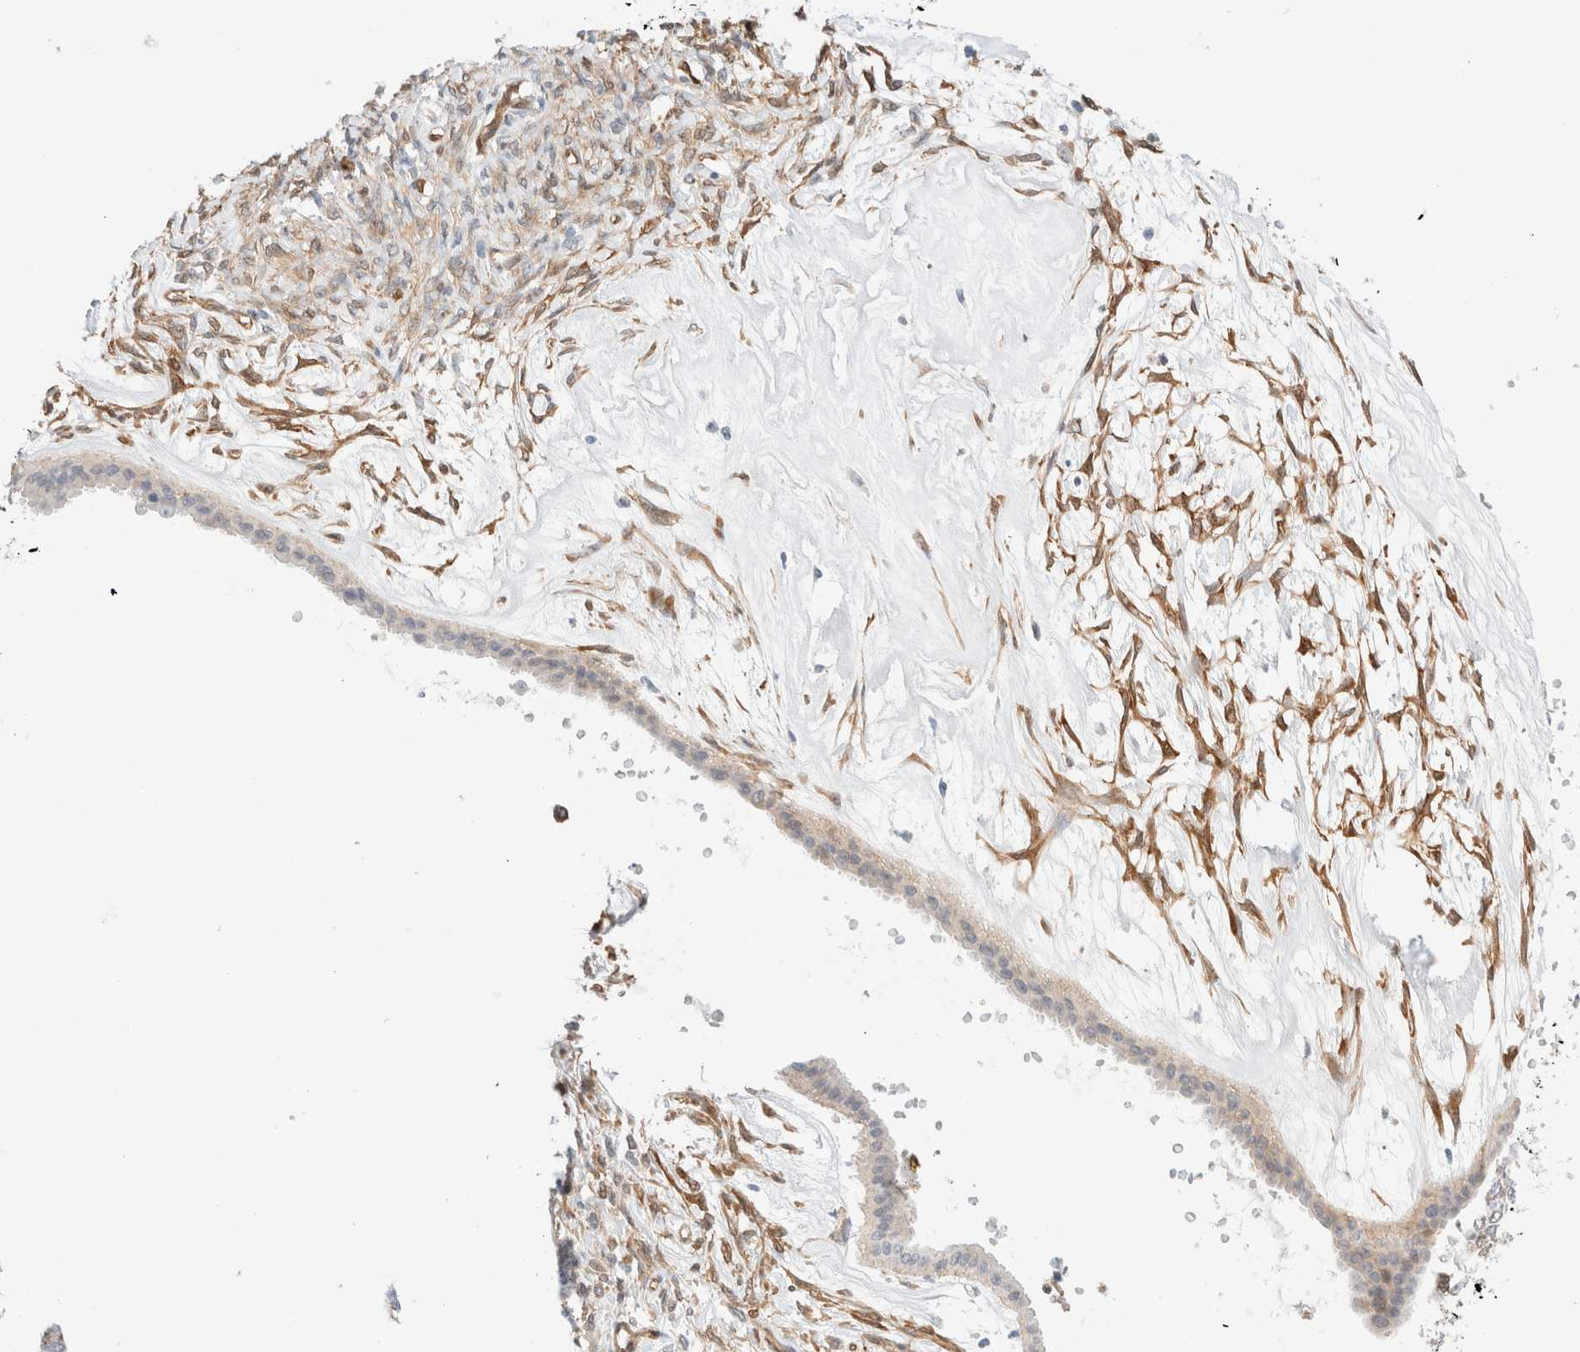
{"staining": {"intensity": "negative", "quantity": "none", "location": "none"}, "tissue": "ovarian cancer", "cell_type": "Tumor cells", "image_type": "cancer", "snomed": [{"axis": "morphology", "description": "Cystadenocarcinoma, mucinous, NOS"}, {"axis": "topography", "description": "Ovary"}], "caption": "A high-resolution histopathology image shows immunohistochemistry staining of ovarian cancer (mucinous cystadenocarcinoma), which reveals no significant staining in tumor cells.", "gene": "LMCD1", "patient": {"sex": "female", "age": 73}}